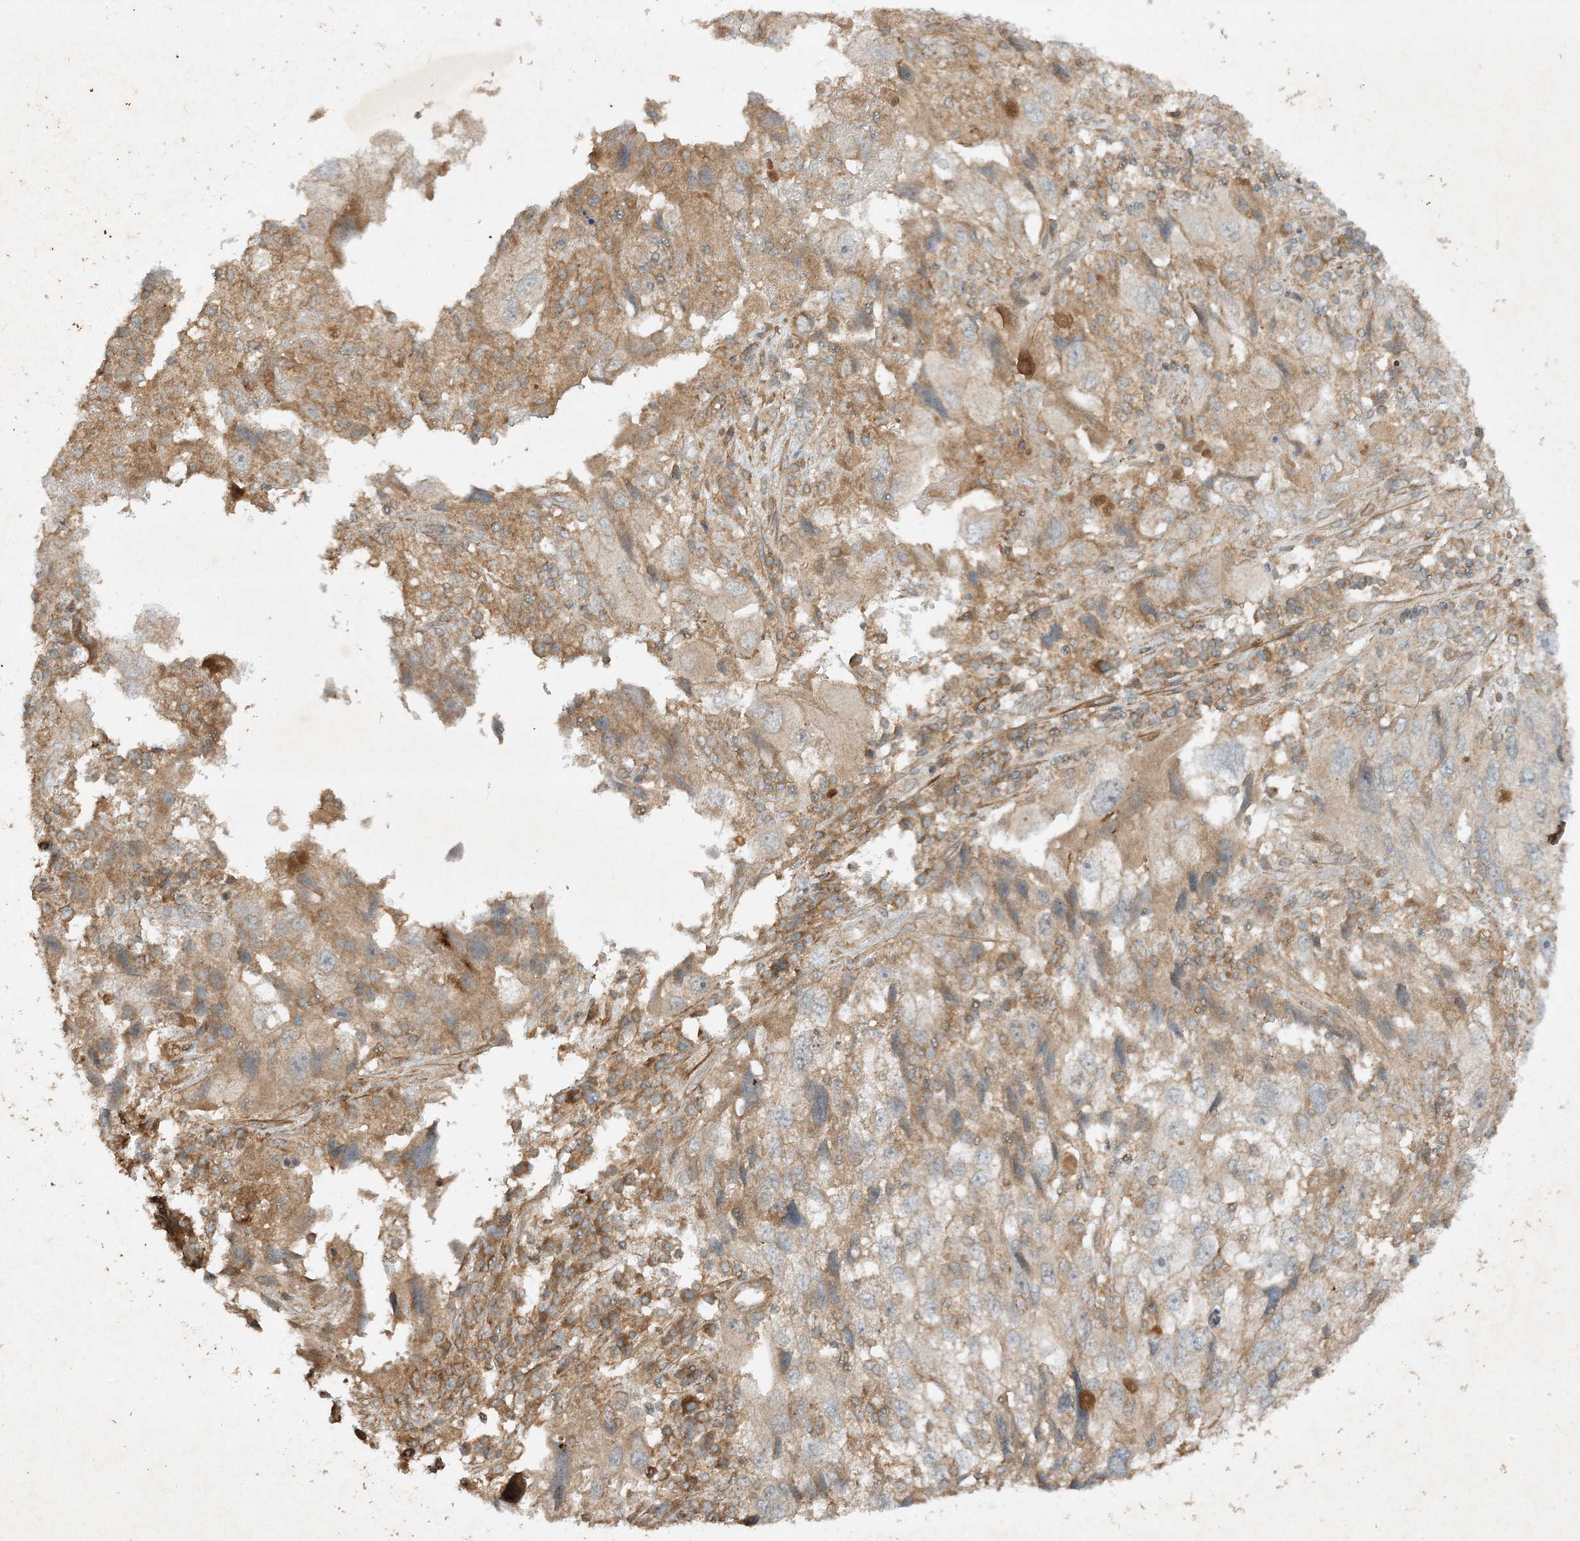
{"staining": {"intensity": "negative", "quantity": "none", "location": "none"}, "tissue": "endometrial cancer", "cell_type": "Tumor cells", "image_type": "cancer", "snomed": [{"axis": "morphology", "description": "Adenocarcinoma, NOS"}, {"axis": "topography", "description": "Endometrium"}], "caption": "Endometrial adenocarcinoma stained for a protein using IHC shows no expression tumor cells.", "gene": "XRN1", "patient": {"sex": "female", "age": 49}}